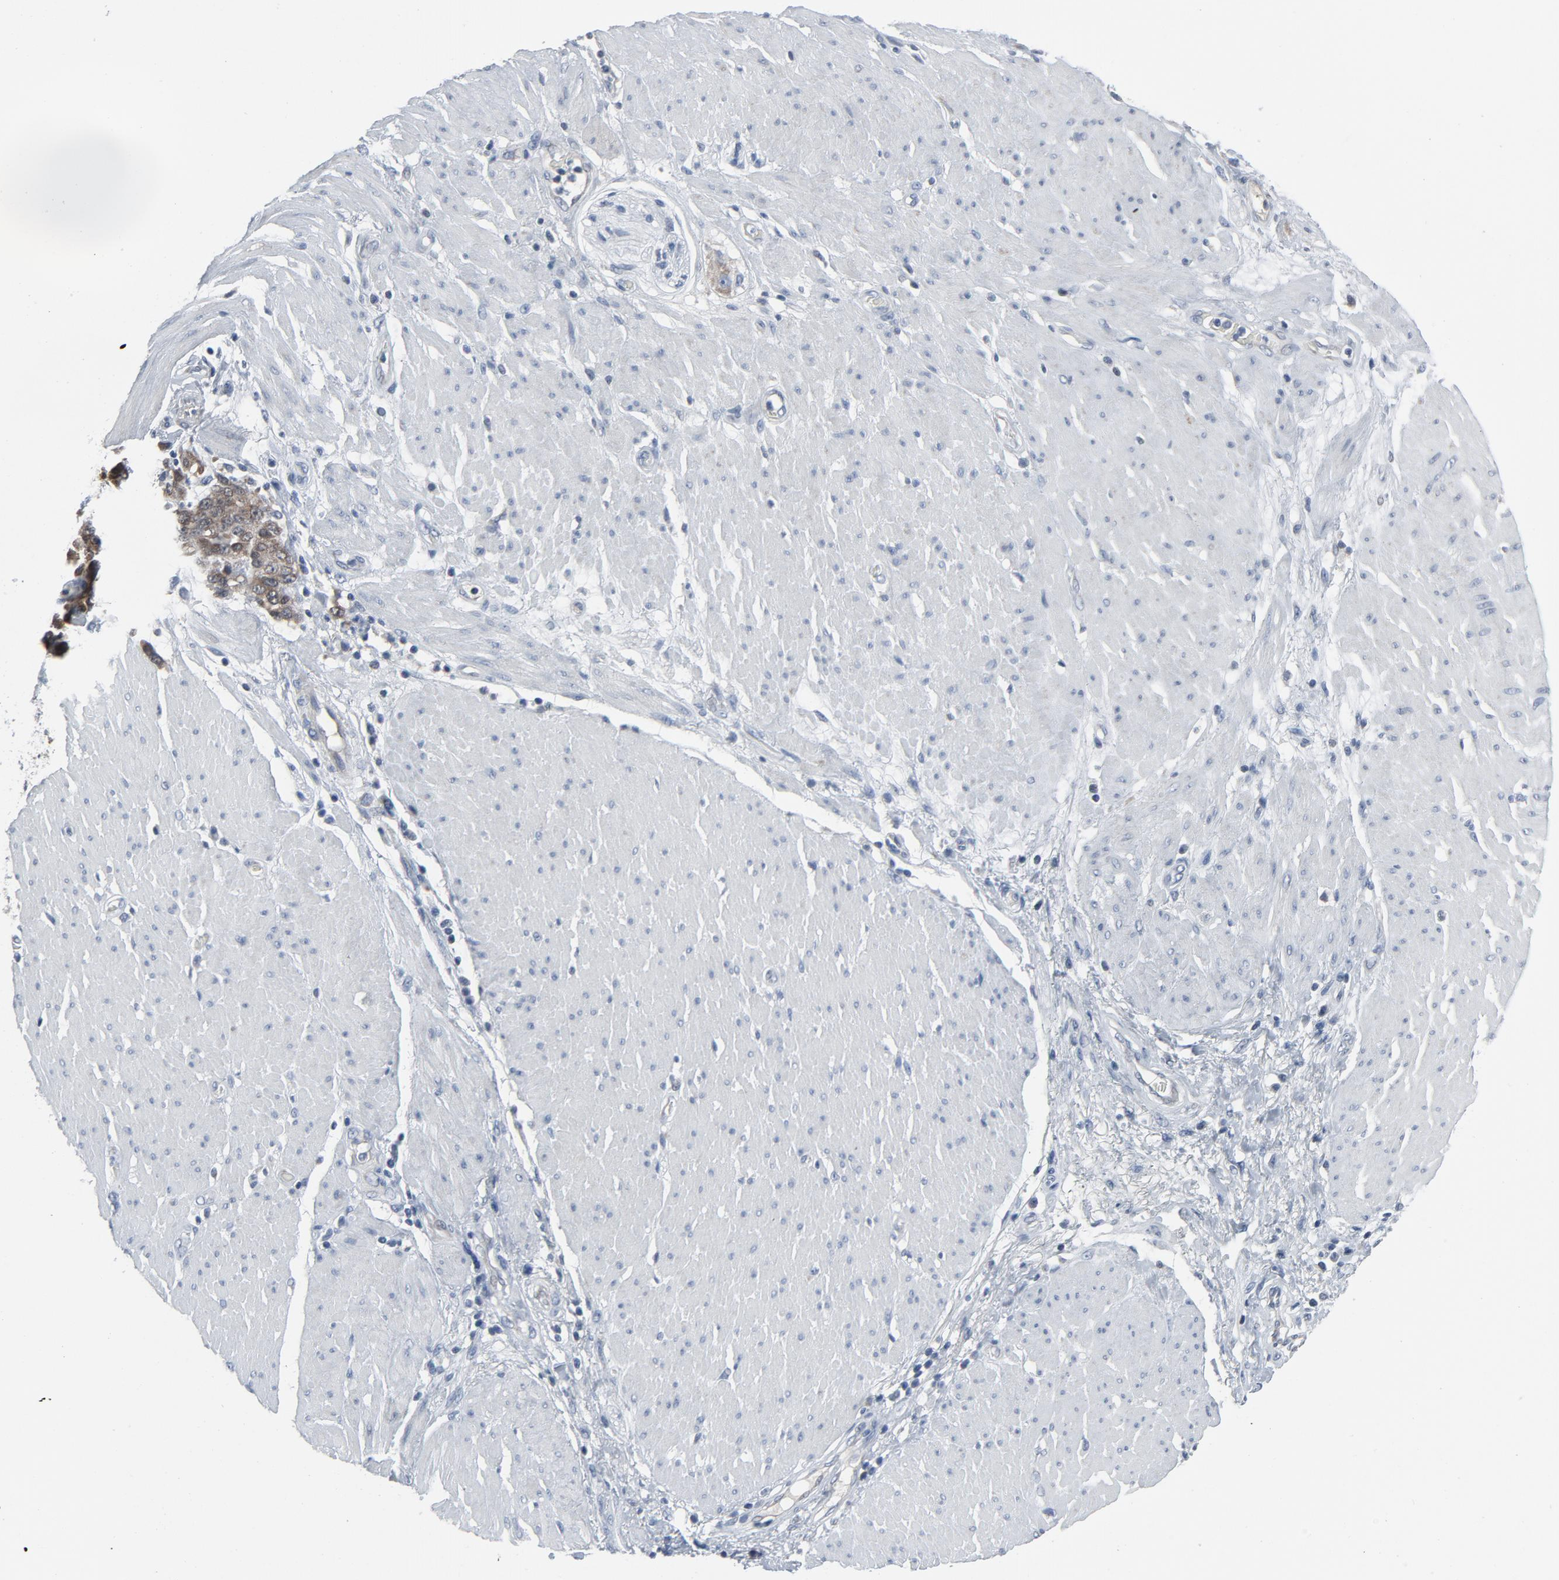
{"staining": {"intensity": "weak", "quantity": "25%-75%", "location": "cytoplasmic/membranous,nuclear"}, "tissue": "stomach cancer", "cell_type": "Tumor cells", "image_type": "cancer", "snomed": [{"axis": "morphology", "description": "Adenocarcinoma, NOS"}, {"axis": "topography", "description": "Stomach, lower"}], "caption": "High-power microscopy captured an immunohistochemistry (IHC) photomicrograph of stomach cancer (adenocarcinoma), revealing weak cytoplasmic/membranous and nuclear positivity in approximately 25%-75% of tumor cells. (Brightfield microscopy of DAB IHC at high magnification).", "gene": "GPX2", "patient": {"sex": "male", "age": 88}}